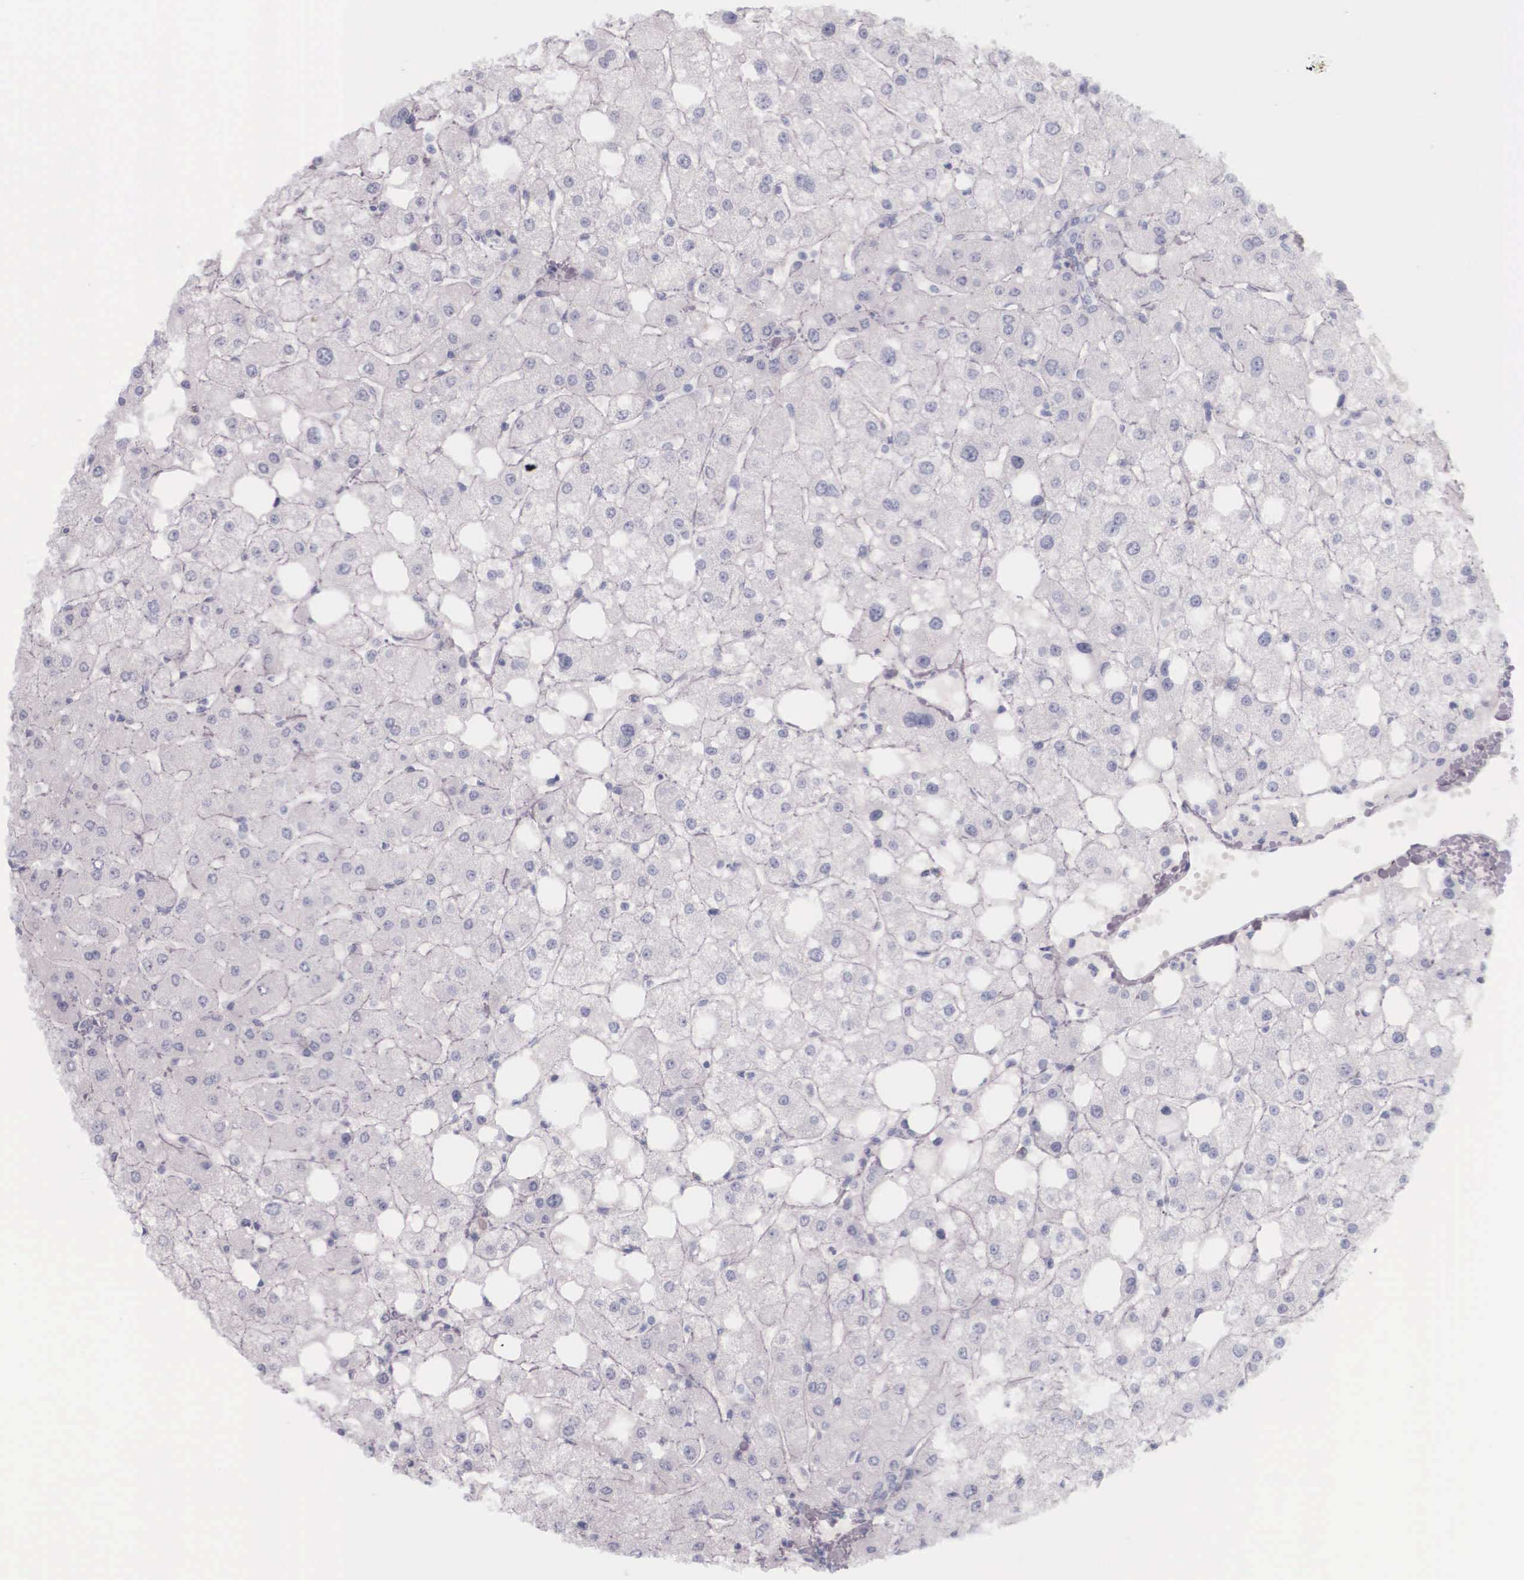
{"staining": {"intensity": "negative", "quantity": "none", "location": "none"}, "tissue": "liver", "cell_type": "Cholangiocytes", "image_type": "normal", "snomed": [{"axis": "morphology", "description": "Normal tissue, NOS"}, {"axis": "topography", "description": "Liver"}], "caption": "Immunohistochemical staining of benign human liver exhibits no significant staining in cholangiocytes.", "gene": "KRT14", "patient": {"sex": "male", "age": 35}}